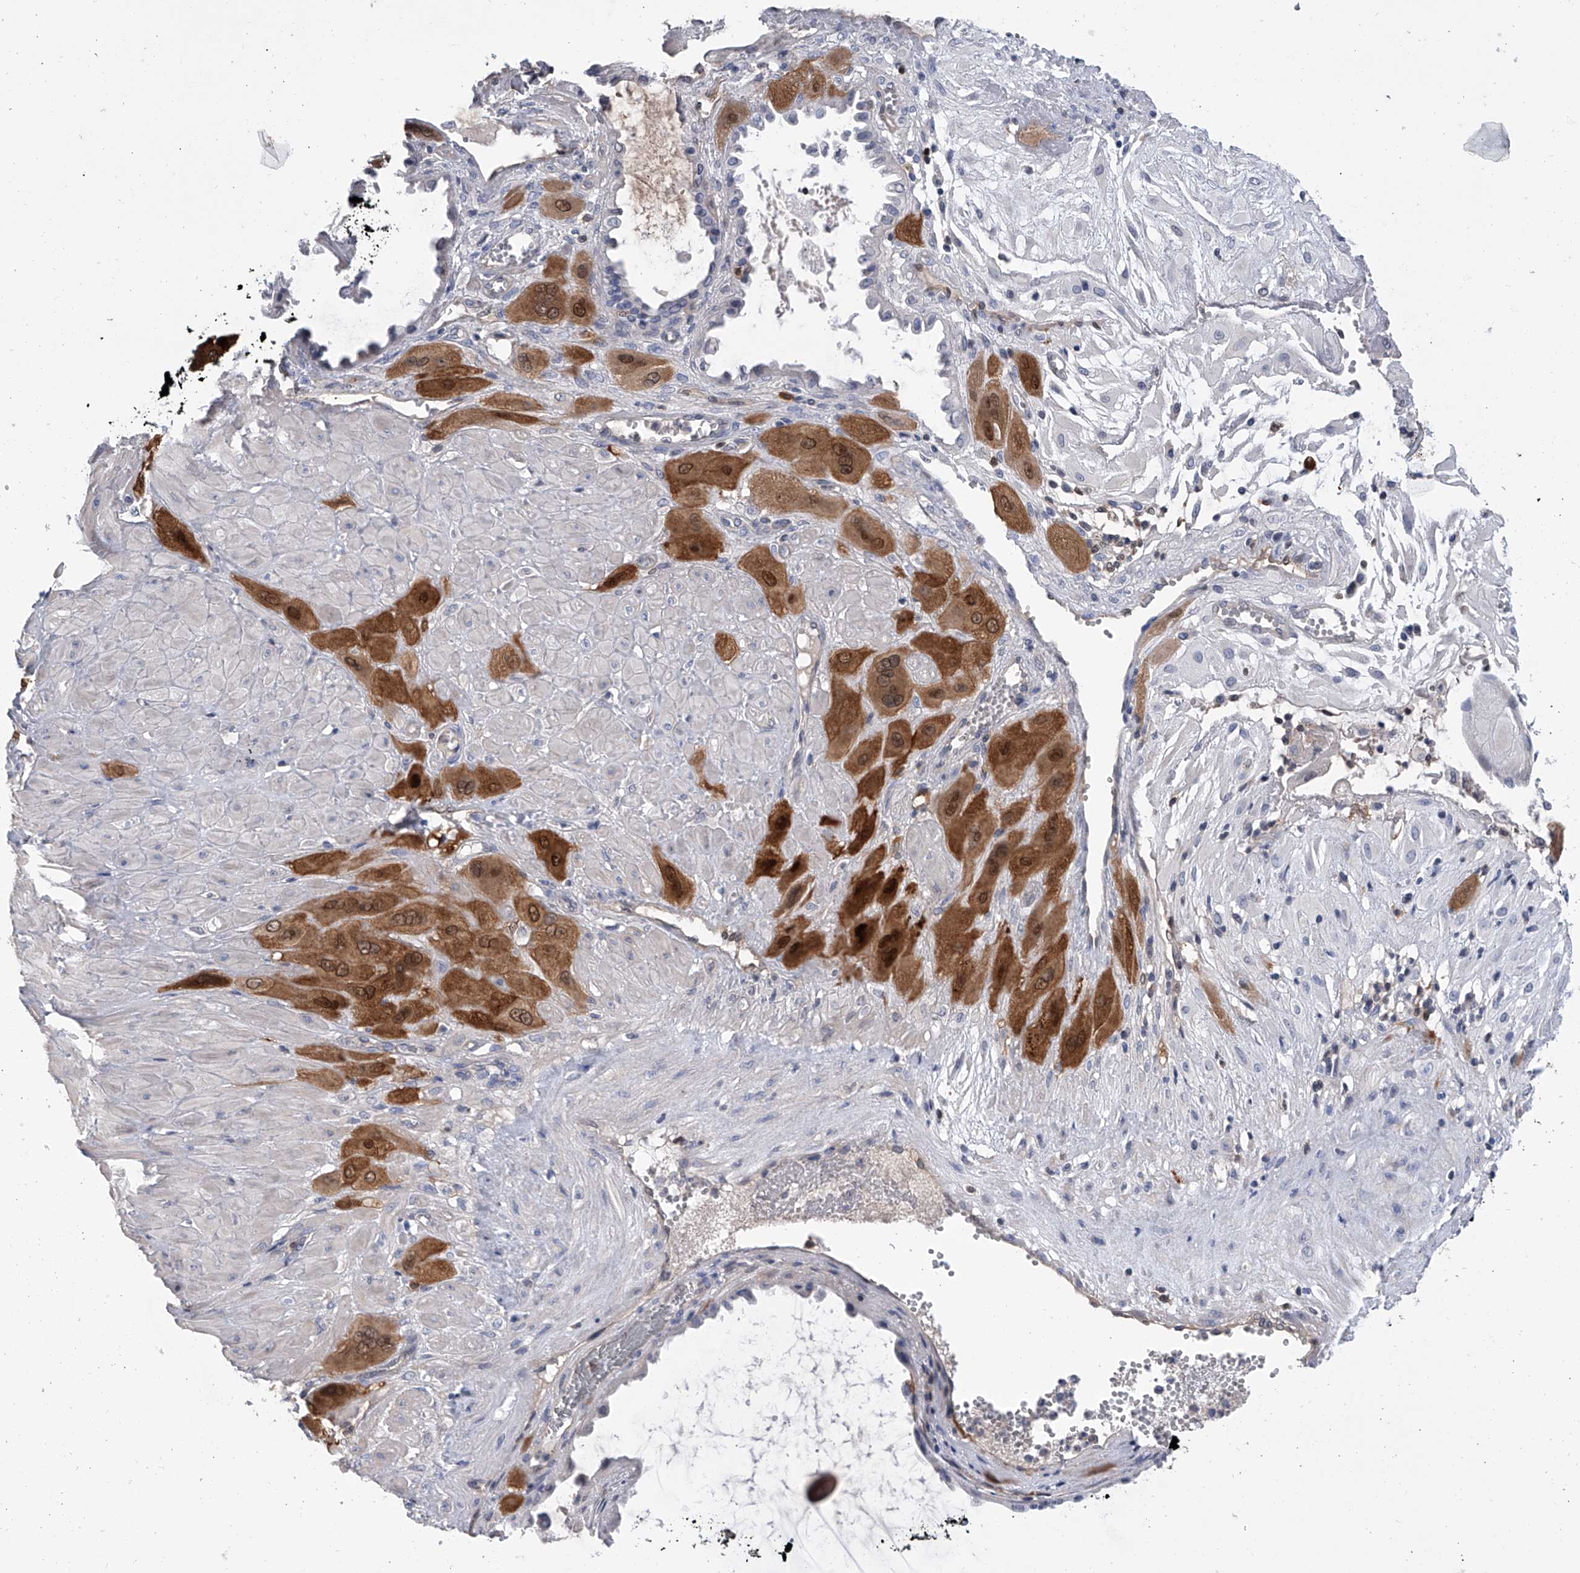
{"staining": {"intensity": "strong", "quantity": ">75%", "location": "cytoplasmic/membranous,nuclear"}, "tissue": "cervical cancer", "cell_type": "Tumor cells", "image_type": "cancer", "snomed": [{"axis": "morphology", "description": "Squamous cell carcinoma, NOS"}, {"axis": "topography", "description": "Cervix"}], "caption": "Immunohistochemistry (IHC) staining of cervical cancer, which reveals high levels of strong cytoplasmic/membranous and nuclear positivity in about >75% of tumor cells indicating strong cytoplasmic/membranous and nuclear protein staining. The staining was performed using DAB (3,3'-diaminobenzidine) (brown) for protein detection and nuclei were counterstained in hematoxylin (blue).", "gene": "SERPINB9", "patient": {"sex": "female", "age": 34}}